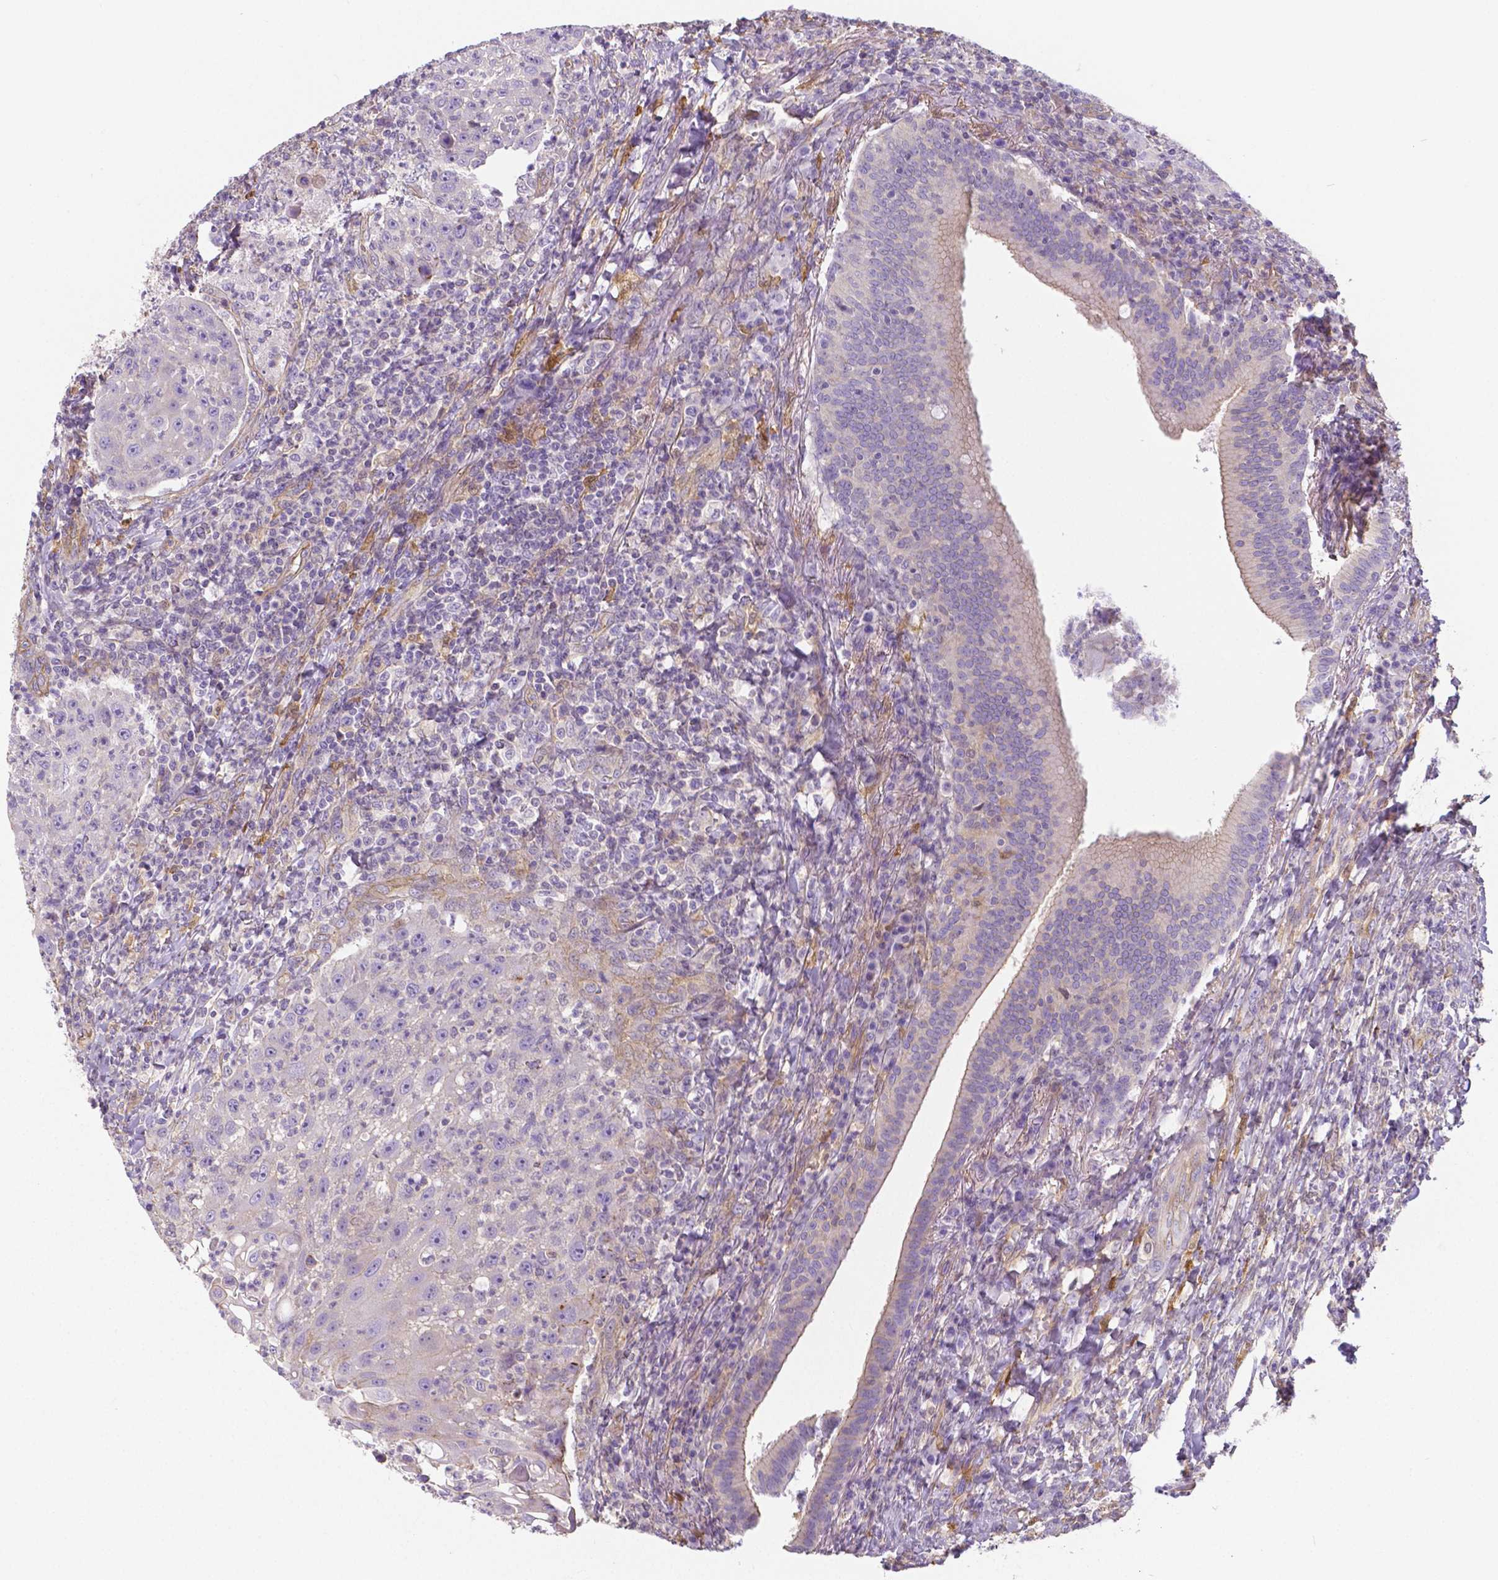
{"staining": {"intensity": "weak", "quantity": "<25%", "location": "cytoplasmic/membranous"}, "tissue": "head and neck cancer", "cell_type": "Tumor cells", "image_type": "cancer", "snomed": [{"axis": "morphology", "description": "Squamous cell carcinoma, NOS"}, {"axis": "topography", "description": "Head-Neck"}], "caption": "IHC image of neoplastic tissue: human head and neck cancer (squamous cell carcinoma) stained with DAB (3,3'-diaminobenzidine) exhibits no significant protein positivity in tumor cells.", "gene": "CRMP1", "patient": {"sex": "male", "age": 69}}